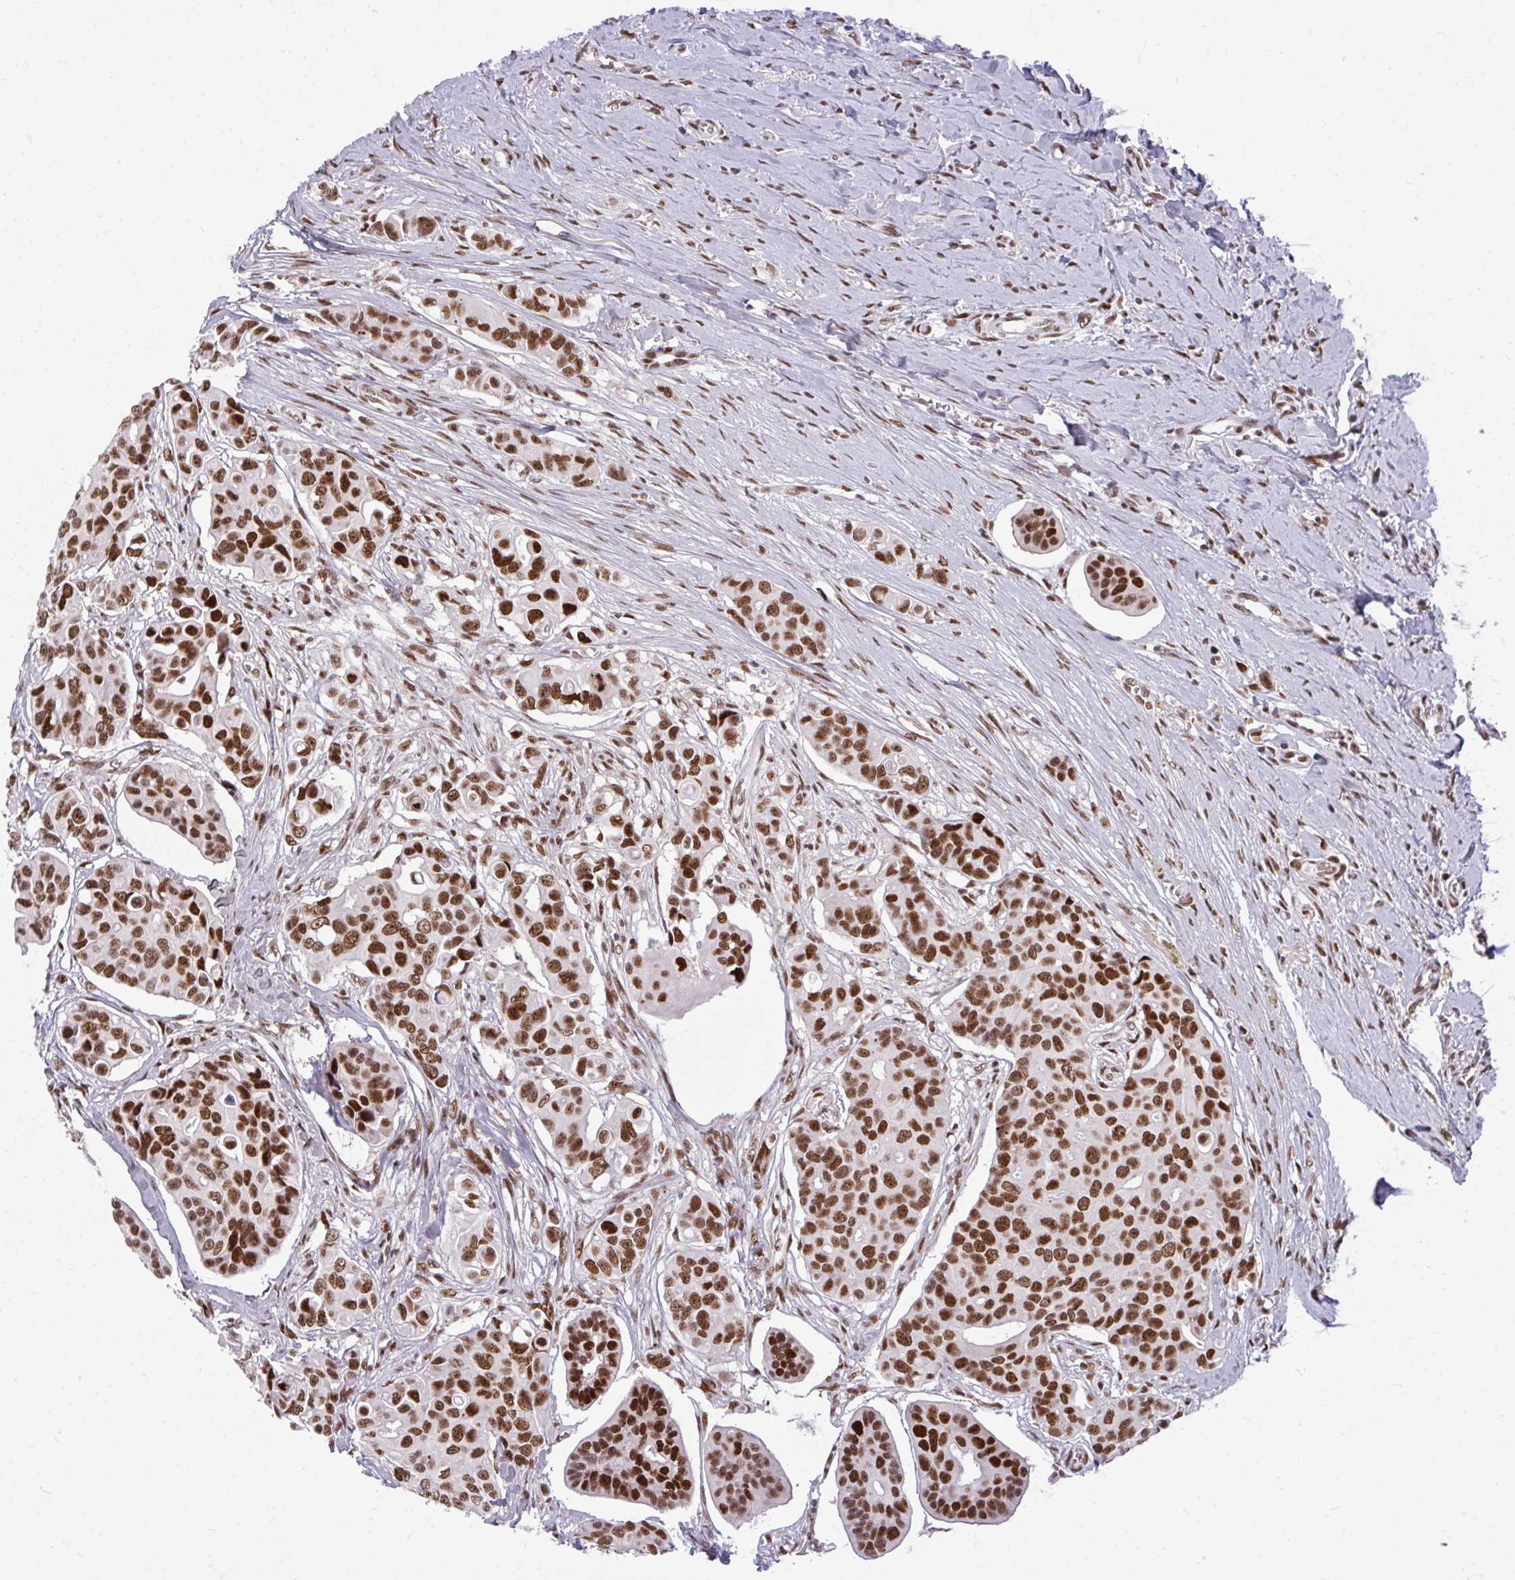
{"staining": {"intensity": "strong", "quantity": ">75%", "location": "nuclear"}, "tissue": "breast cancer", "cell_type": "Tumor cells", "image_type": "cancer", "snomed": [{"axis": "morphology", "description": "Normal tissue, NOS"}, {"axis": "morphology", "description": "Duct carcinoma"}, {"axis": "topography", "description": "Skin"}, {"axis": "topography", "description": "Breast"}], "caption": "Immunohistochemical staining of breast invasive ductal carcinoma exhibits high levels of strong nuclear protein staining in approximately >75% of tumor cells.", "gene": "CDYL", "patient": {"sex": "female", "age": 54}}